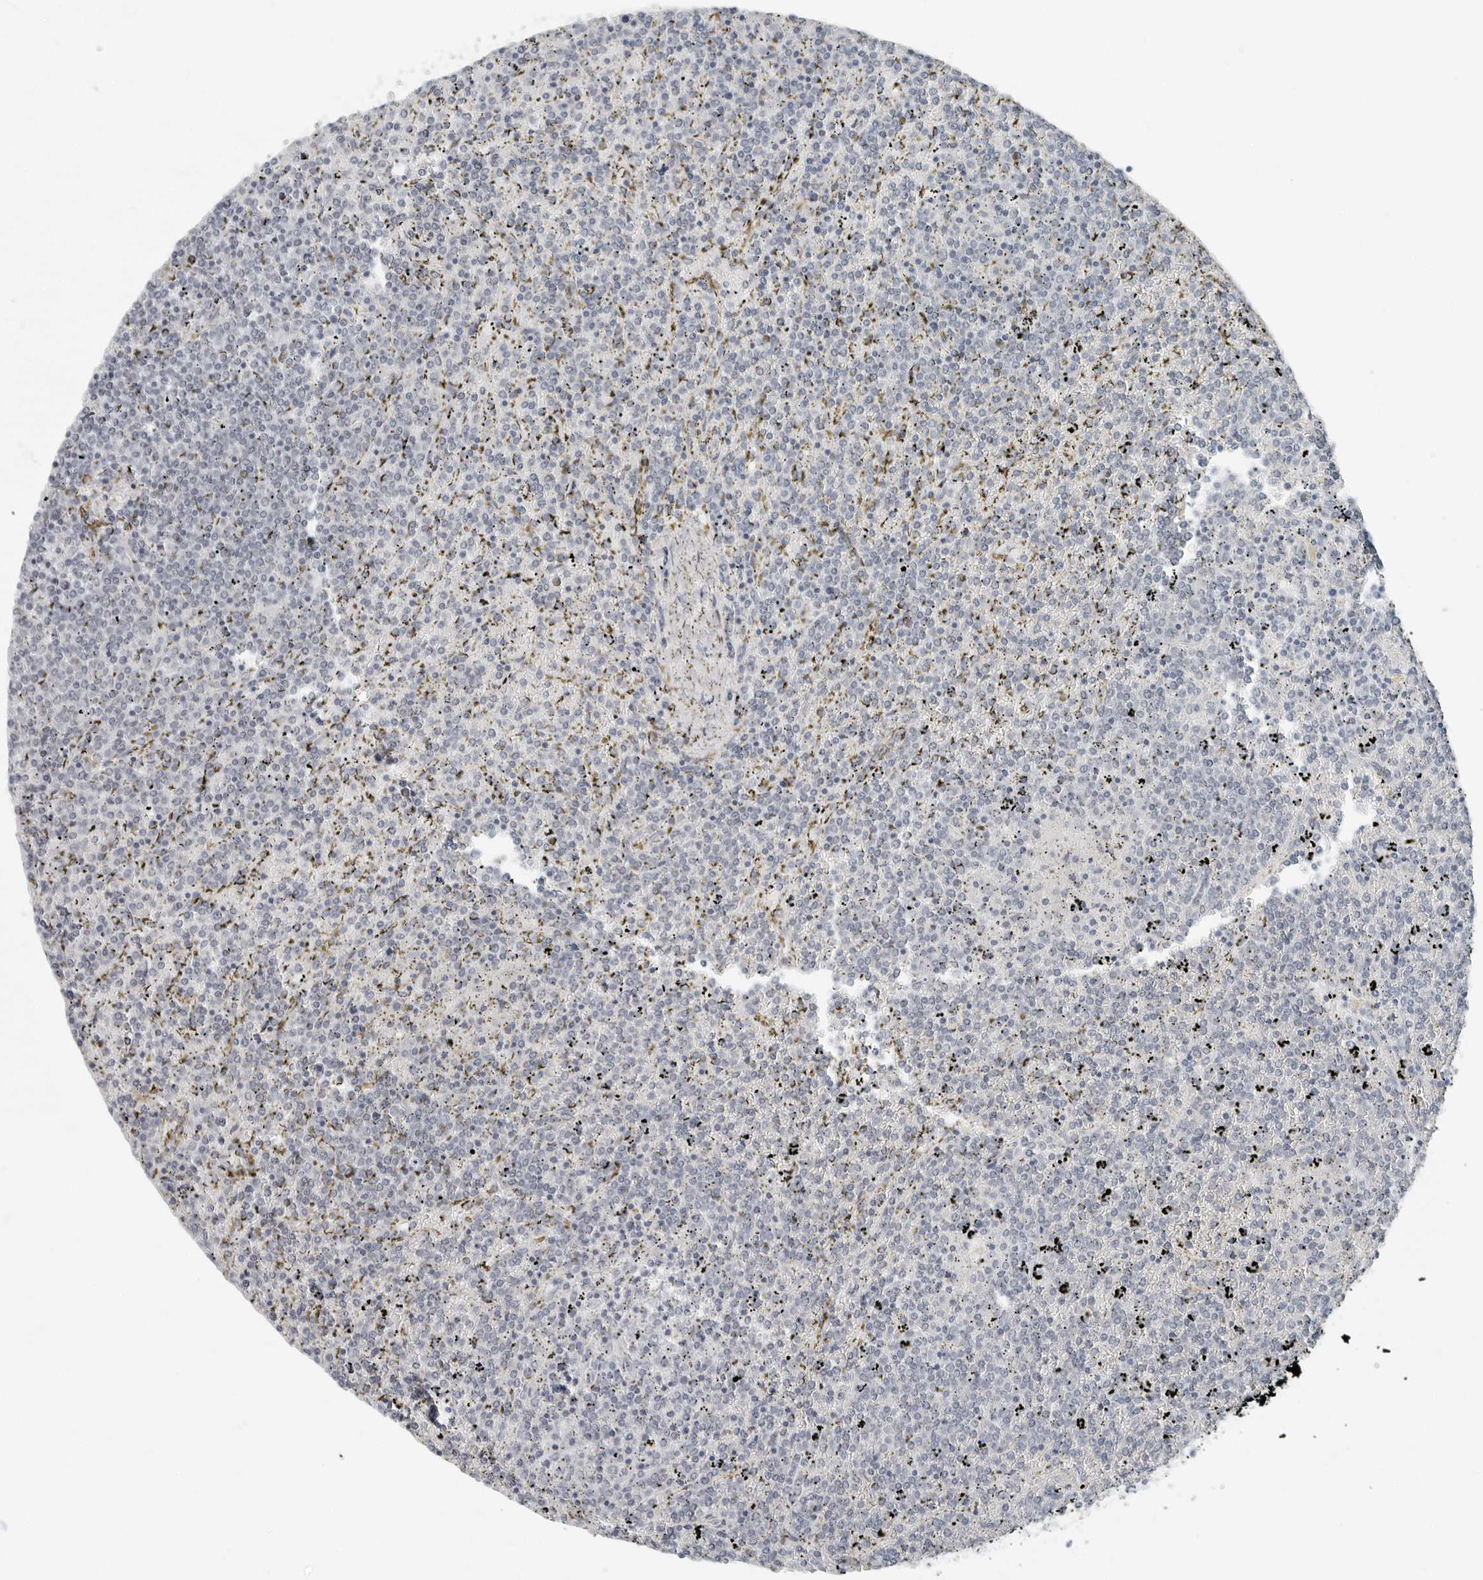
{"staining": {"intensity": "negative", "quantity": "none", "location": "none"}, "tissue": "lymphoma", "cell_type": "Tumor cells", "image_type": "cancer", "snomed": [{"axis": "morphology", "description": "Malignant lymphoma, non-Hodgkin's type, Low grade"}, {"axis": "topography", "description": "Spleen"}], "caption": "High magnification brightfield microscopy of malignant lymphoma, non-Hodgkin's type (low-grade) stained with DAB (brown) and counterstained with hematoxylin (blue): tumor cells show no significant expression.", "gene": "XIRP1", "patient": {"sex": "female", "age": 19}}